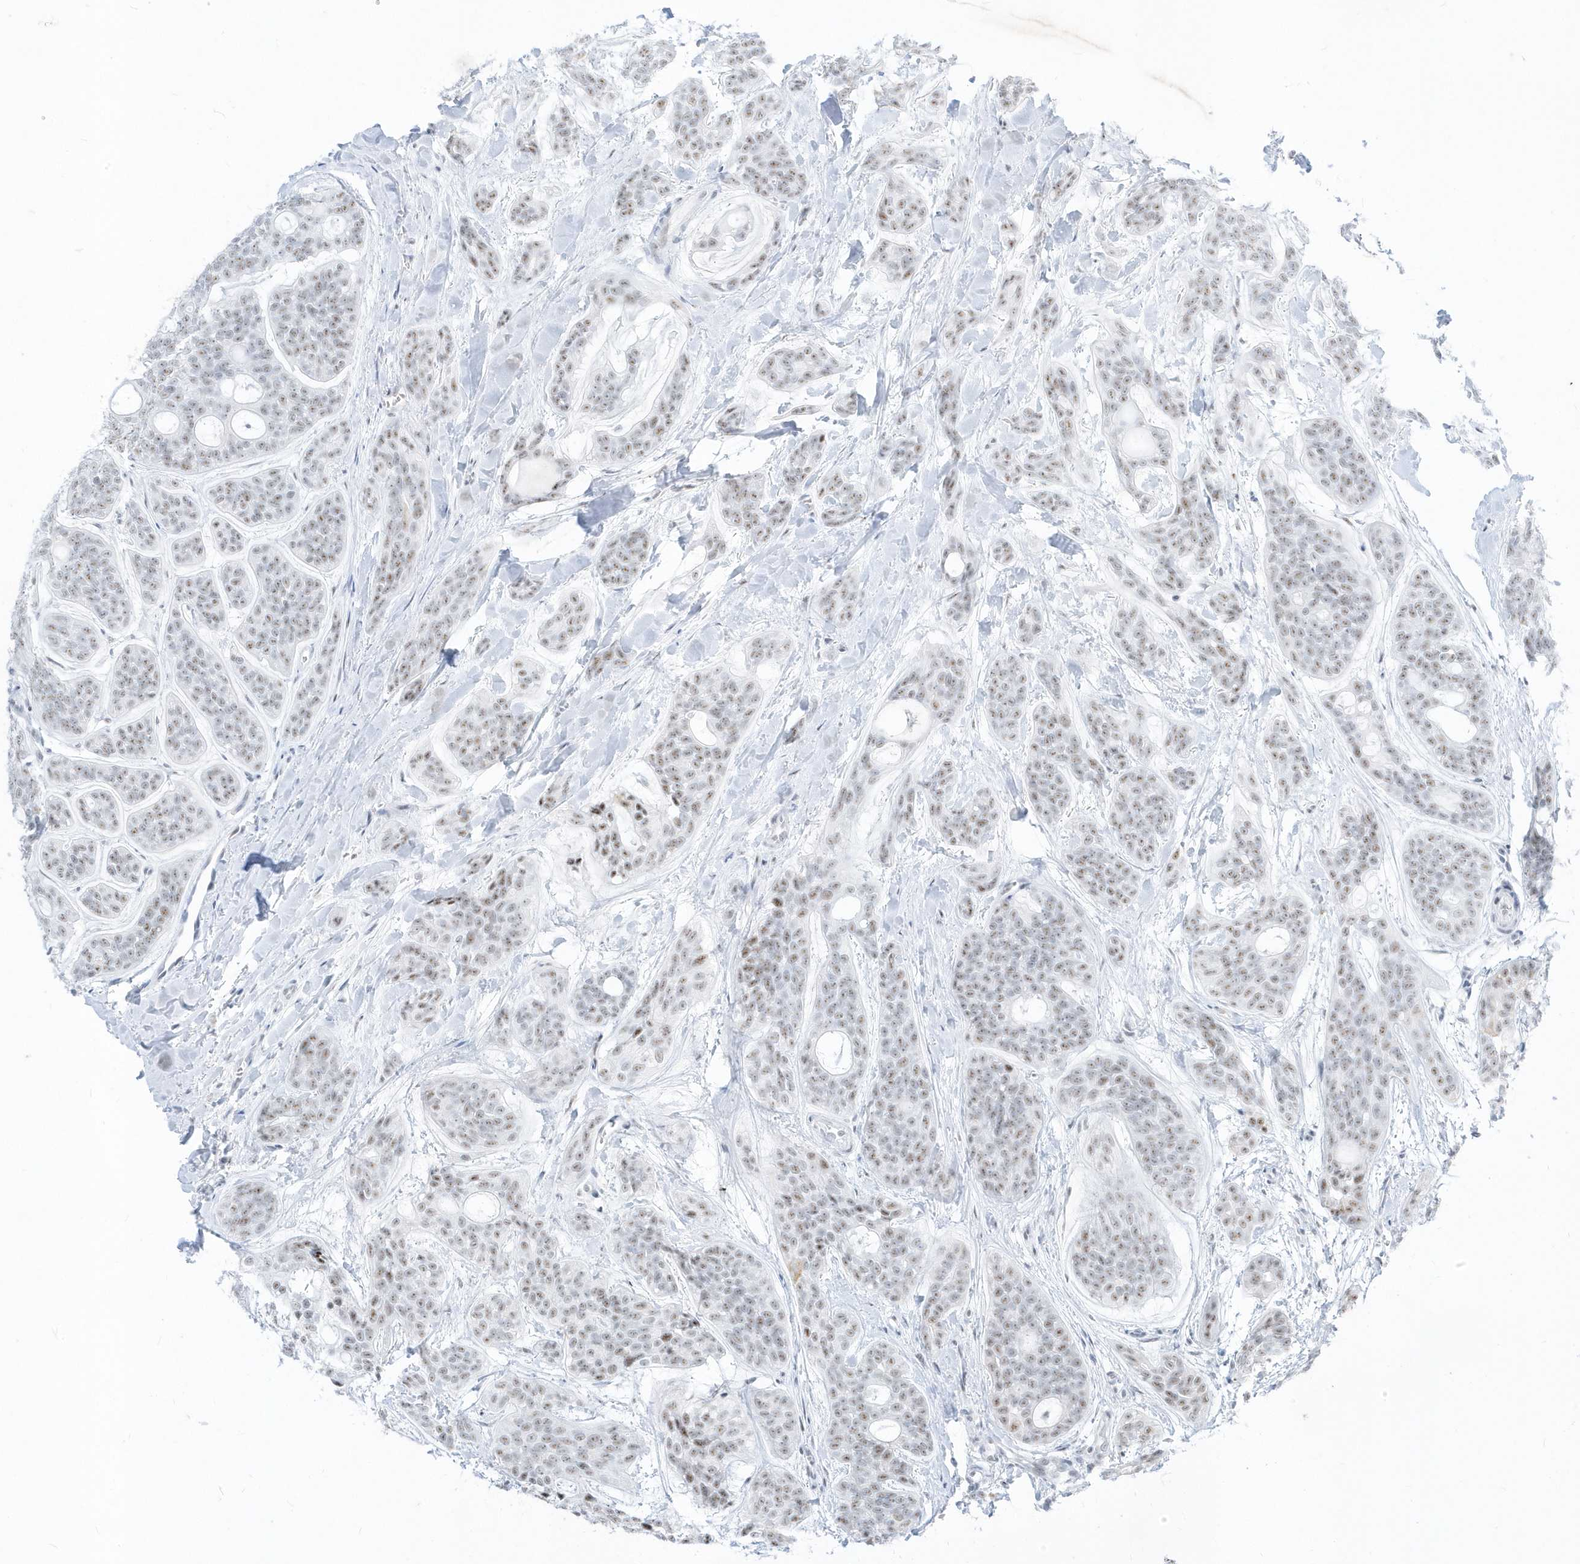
{"staining": {"intensity": "weak", "quantity": ">75%", "location": "nuclear"}, "tissue": "head and neck cancer", "cell_type": "Tumor cells", "image_type": "cancer", "snomed": [{"axis": "morphology", "description": "Adenocarcinoma, NOS"}, {"axis": "topography", "description": "Head-Neck"}], "caption": "Brown immunohistochemical staining in adenocarcinoma (head and neck) displays weak nuclear staining in about >75% of tumor cells.", "gene": "PLEKHN1", "patient": {"sex": "male", "age": 66}}